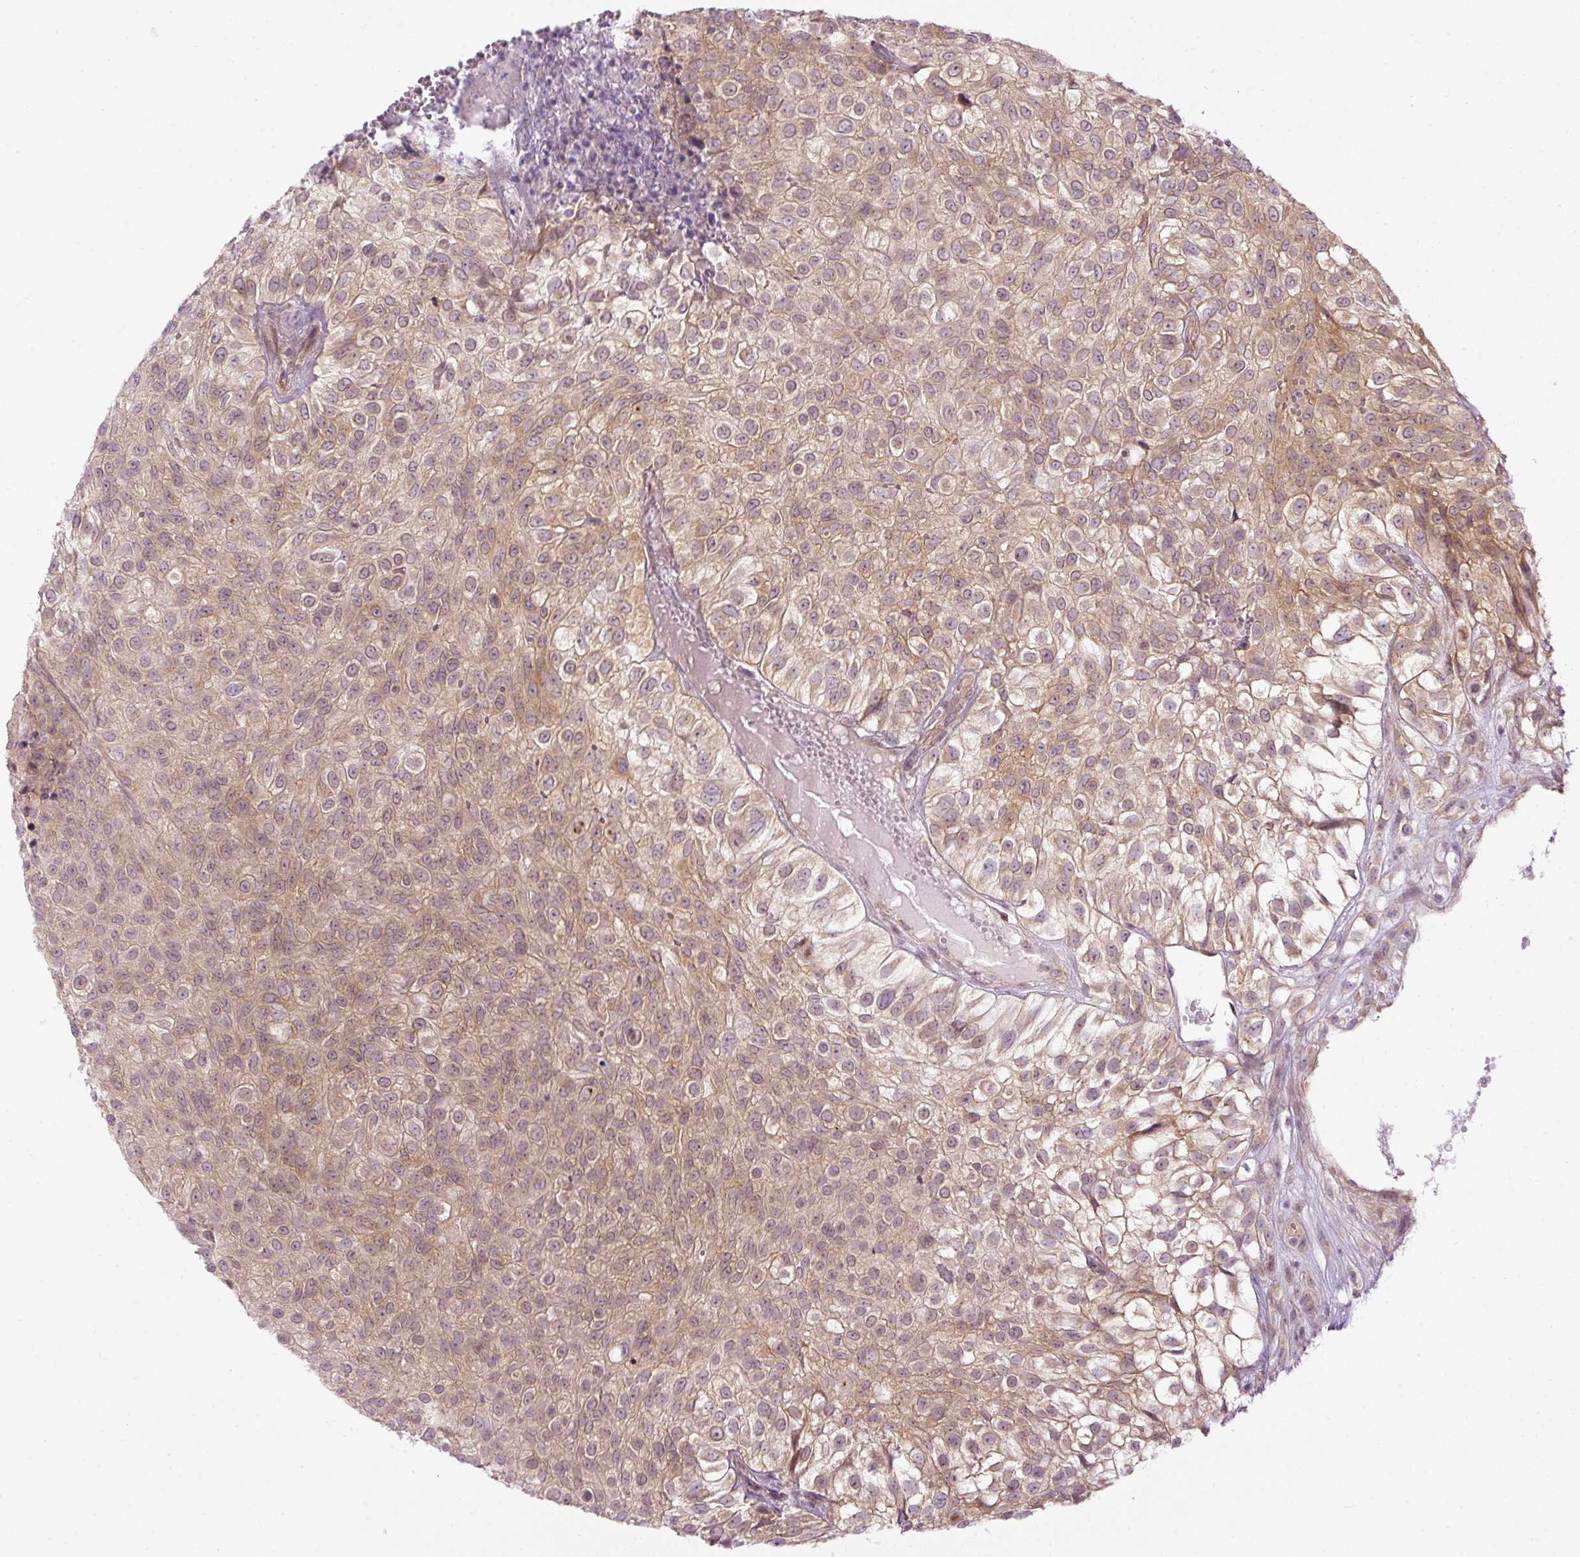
{"staining": {"intensity": "moderate", "quantity": ">75%", "location": "cytoplasmic/membranous"}, "tissue": "urothelial cancer", "cell_type": "Tumor cells", "image_type": "cancer", "snomed": [{"axis": "morphology", "description": "Urothelial carcinoma, High grade"}, {"axis": "topography", "description": "Urinary bladder"}], "caption": "High-grade urothelial carcinoma tissue shows moderate cytoplasmic/membranous positivity in approximately >75% of tumor cells (brown staining indicates protein expression, while blue staining denotes nuclei).", "gene": "MZT2B", "patient": {"sex": "male", "age": 56}}